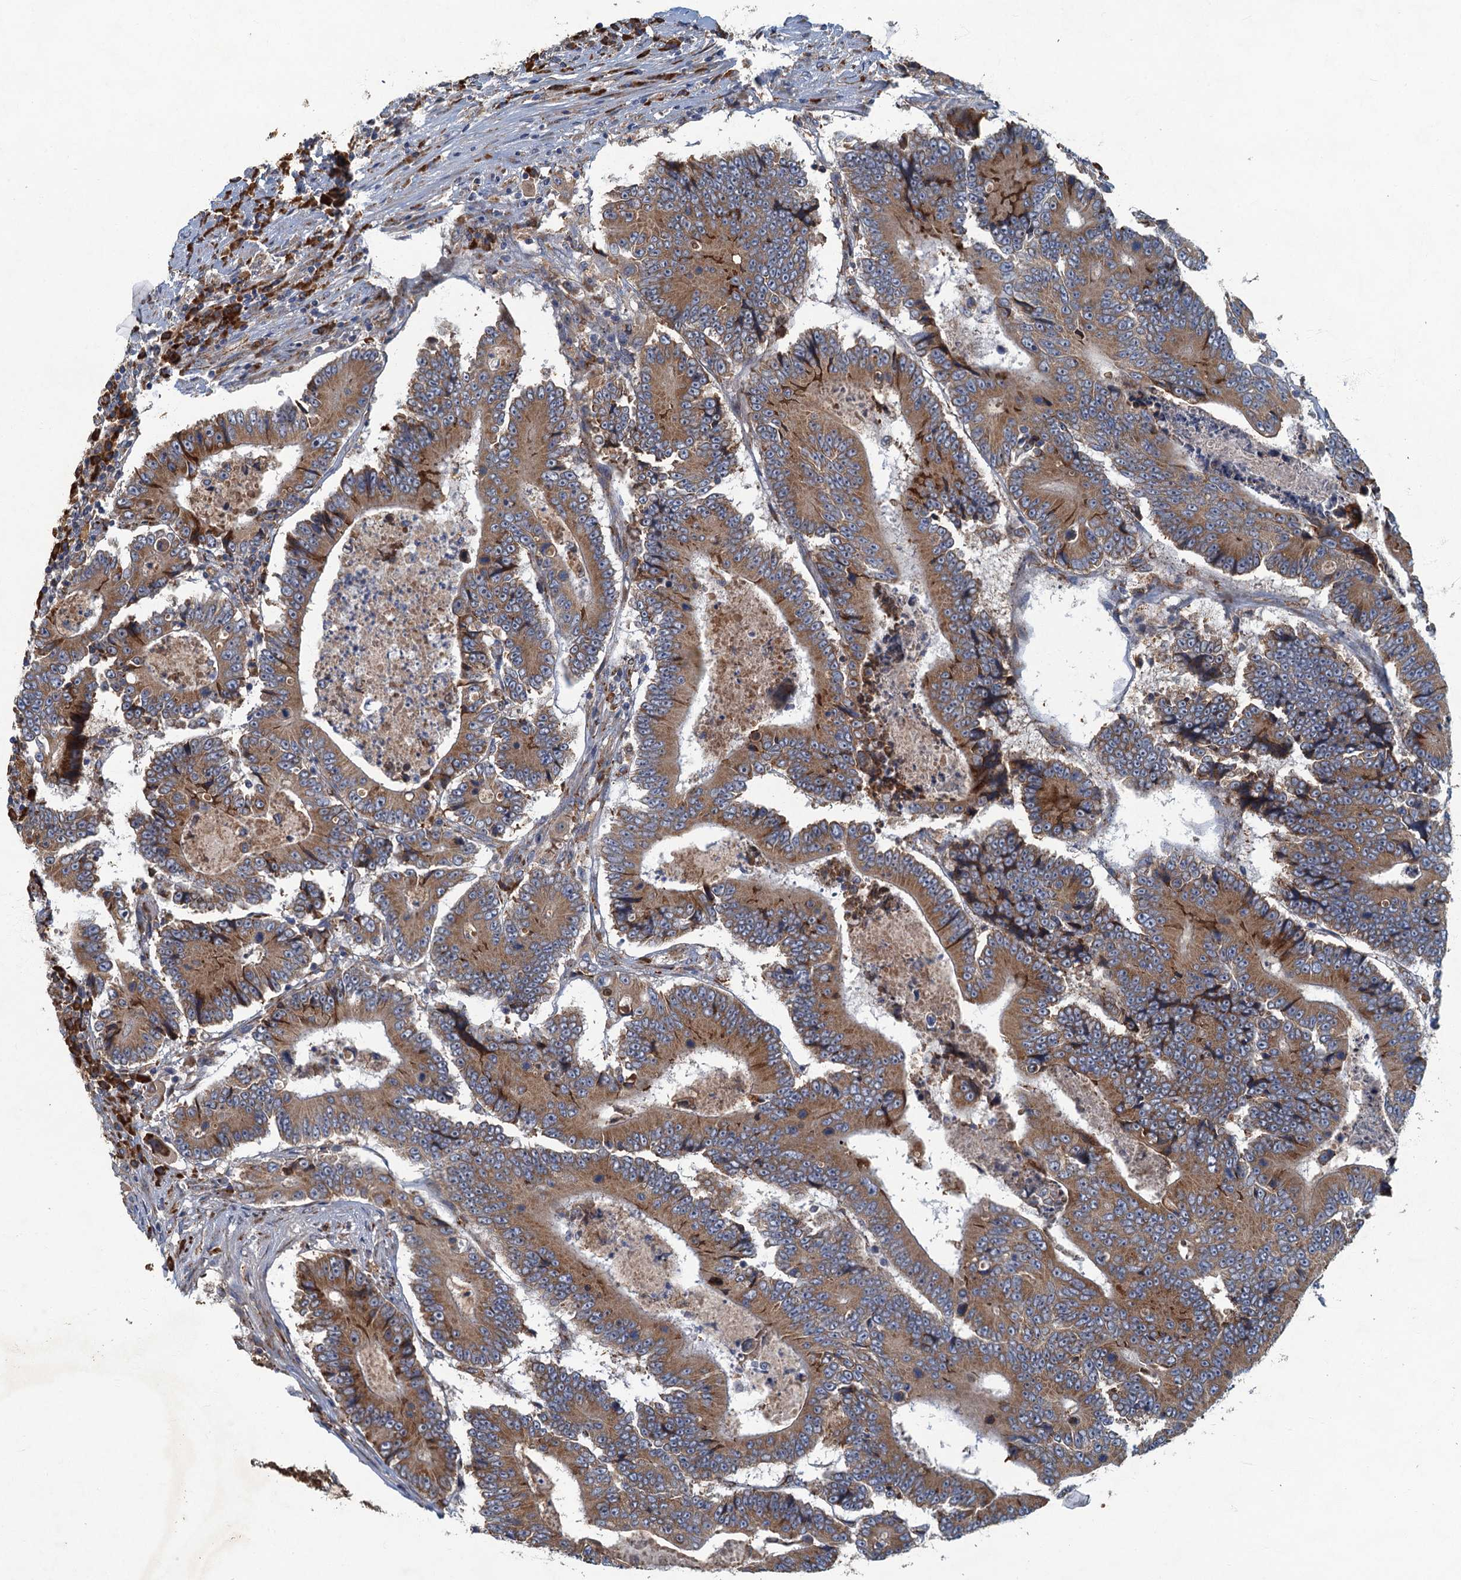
{"staining": {"intensity": "moderate", "quantity": ">75%", "location": "cytoplasmic/membranous"}, "tissue": "colorectal cancer", "cell_type": "Tumor cells", "image_type": "cancer", "snomed": [{"axis": "morphology", "description": "Adenocarcinoma, NOS"}, {"axis": "topography", "description": "Colon"}], "caption": "Protein staining of colorectal adenocarcinoma tissue shows moderate cytoplasmic/membranous staining in approximately >75% of tumor cells.", "gene": "SPDYC", "patient": {"sex": "male", "age": 83}}